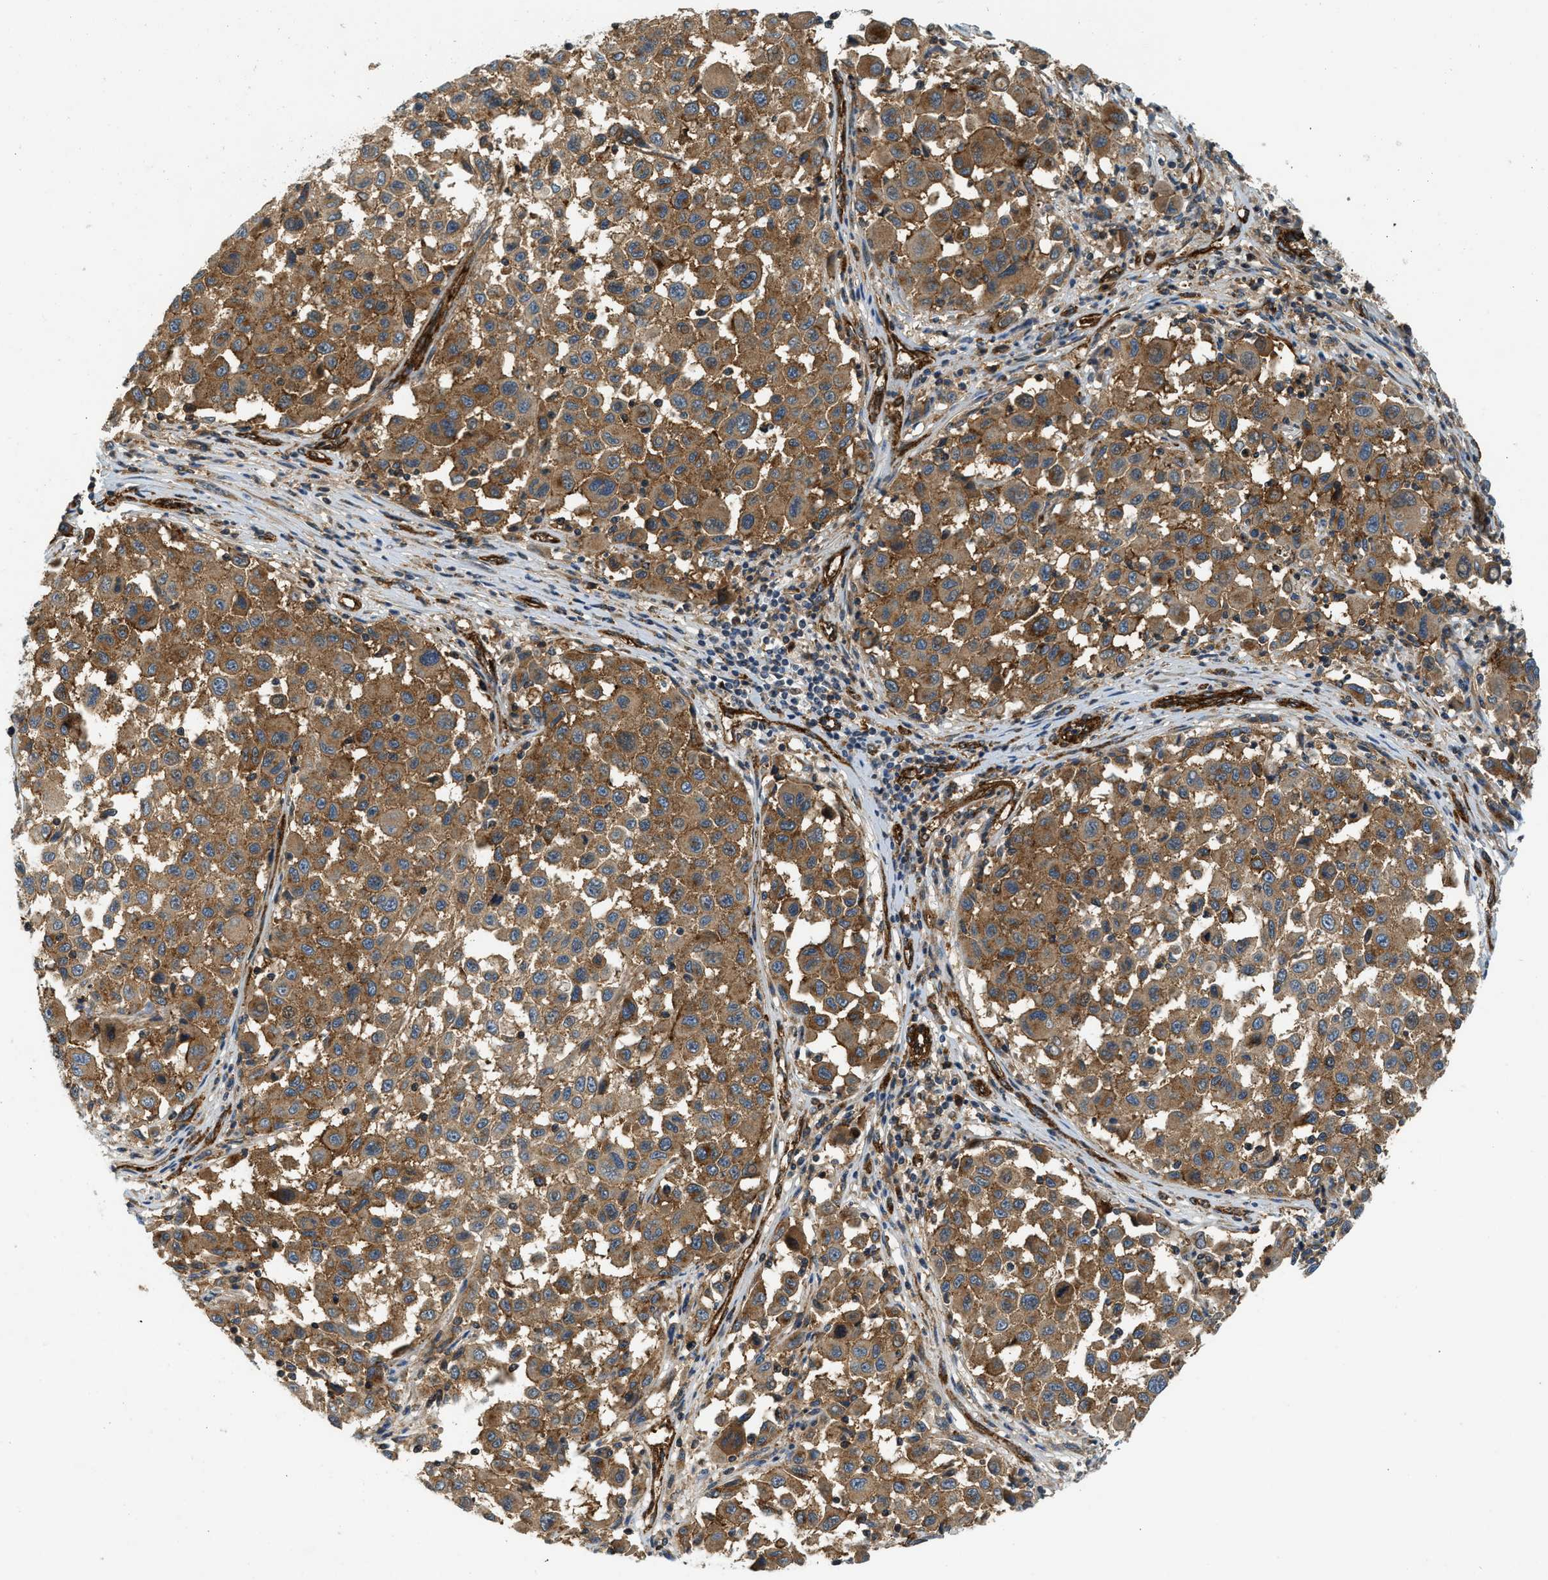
{"staining": {"intensity": "moderate", "quantity": ">75%", "location": "cytoplasmic/membranous"}, "tissue": "melanoma", "cell_type": "Tumor cells", "image_type": "cancer", "snomed": [{"axis": "morphology", "description": "Malignant melanoma, Metastatic site"}, {"axis": "topography", "description": "Lymph node"}], "caption": "Human melanoma stained with a brown dye demonstrates moderate cytoplasmic/membranous positive positivity in about >75% of tumor cells.", "gene": "HIP1", "patient": {"sex": "male", "age": 61}}